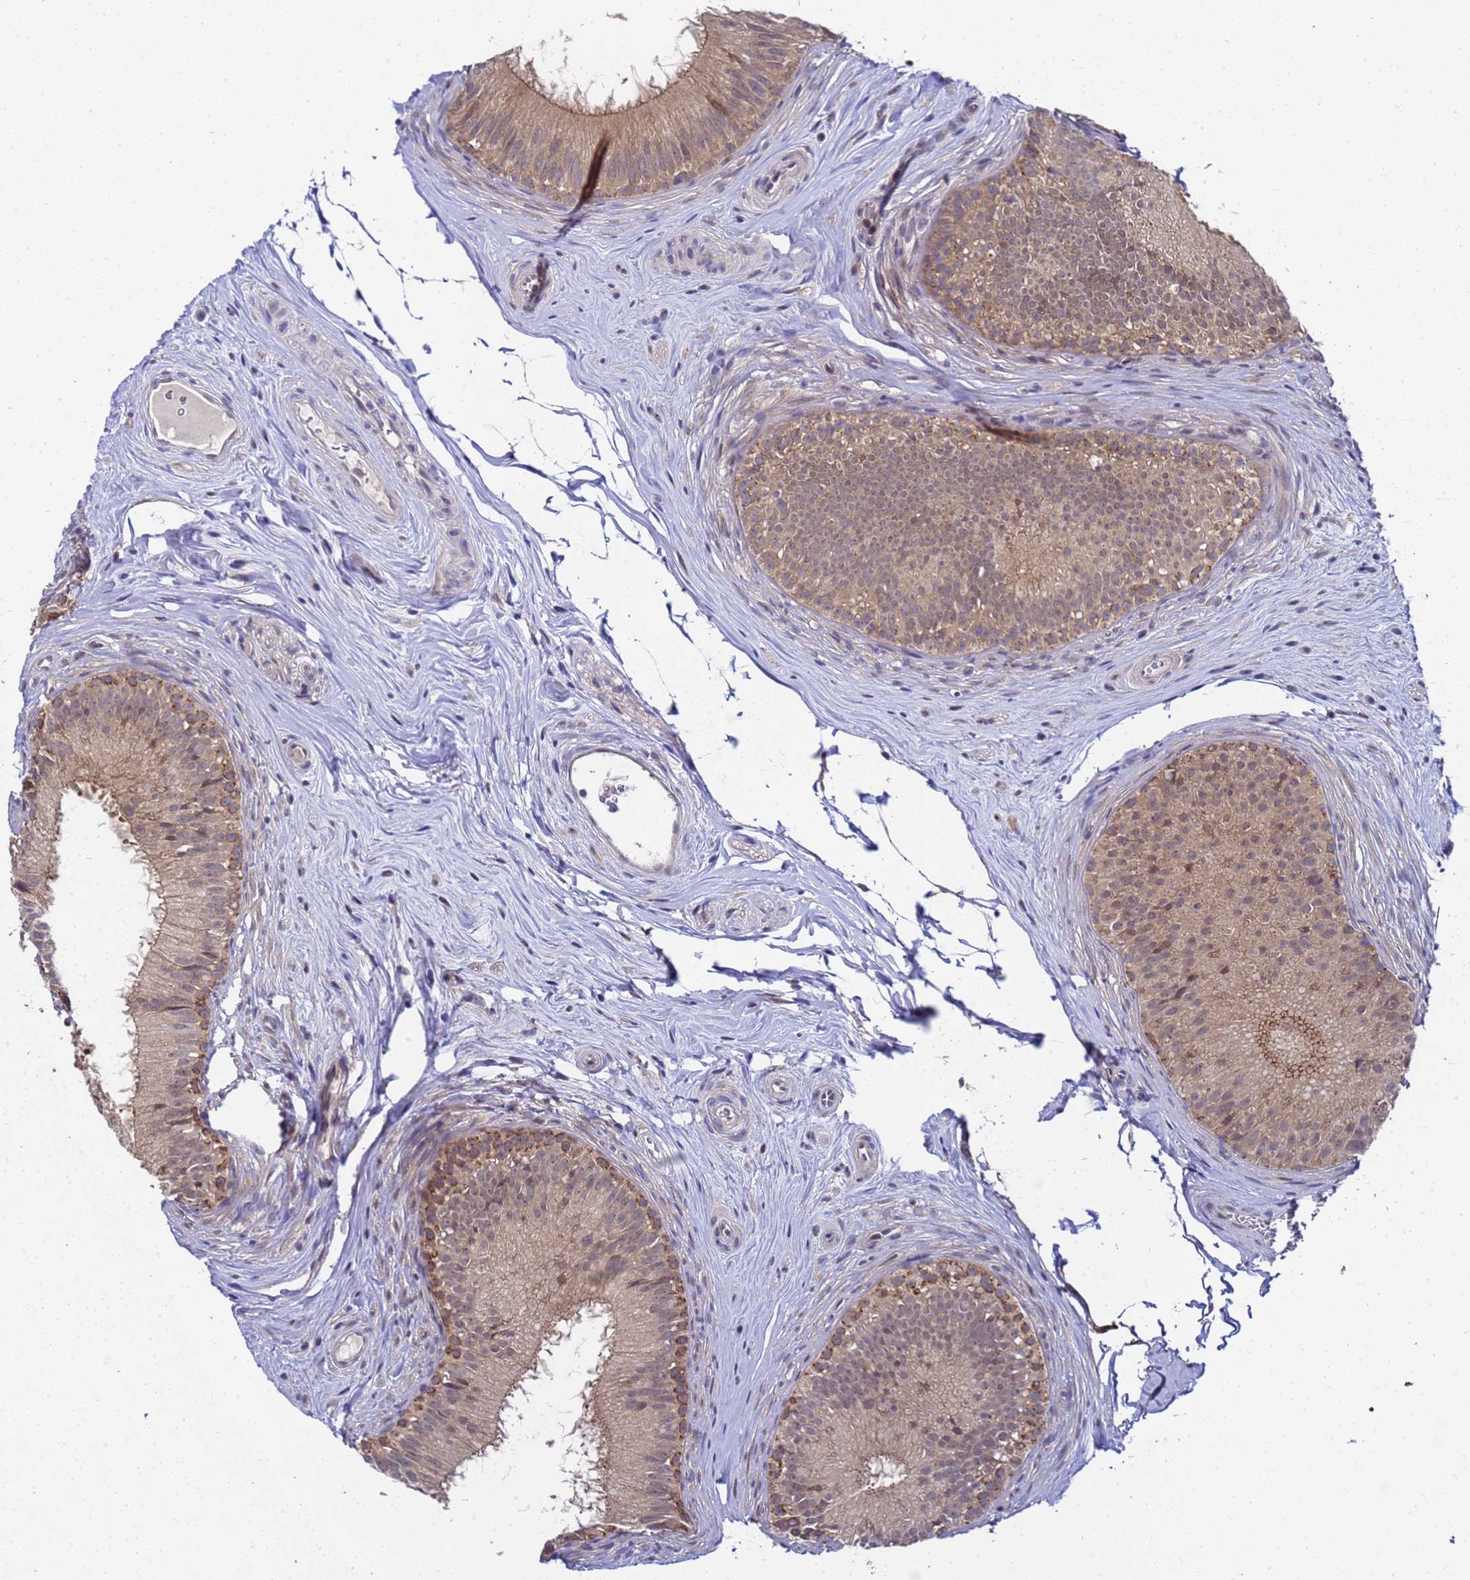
{"staining": {"intensity": "moderate", "quantity": ">75%", "location": "cytoplasmic/membranous"}, "tissue": "epididymis", "cell_type": "Glandular cells", "image_type": "normal", "snomed": [{"axis": "morphology", "description": "Normal tissue, NOS"}, {"axis": "topography", "description": "Epididymis"}], "caption": "Glandular cells demonstrate moderate cytoplasmic/membranous expression in approximately >75% of cells in benign epididymis.", "gene": "ANAPC13", "patient": {"sex": "male", "age": 34}}